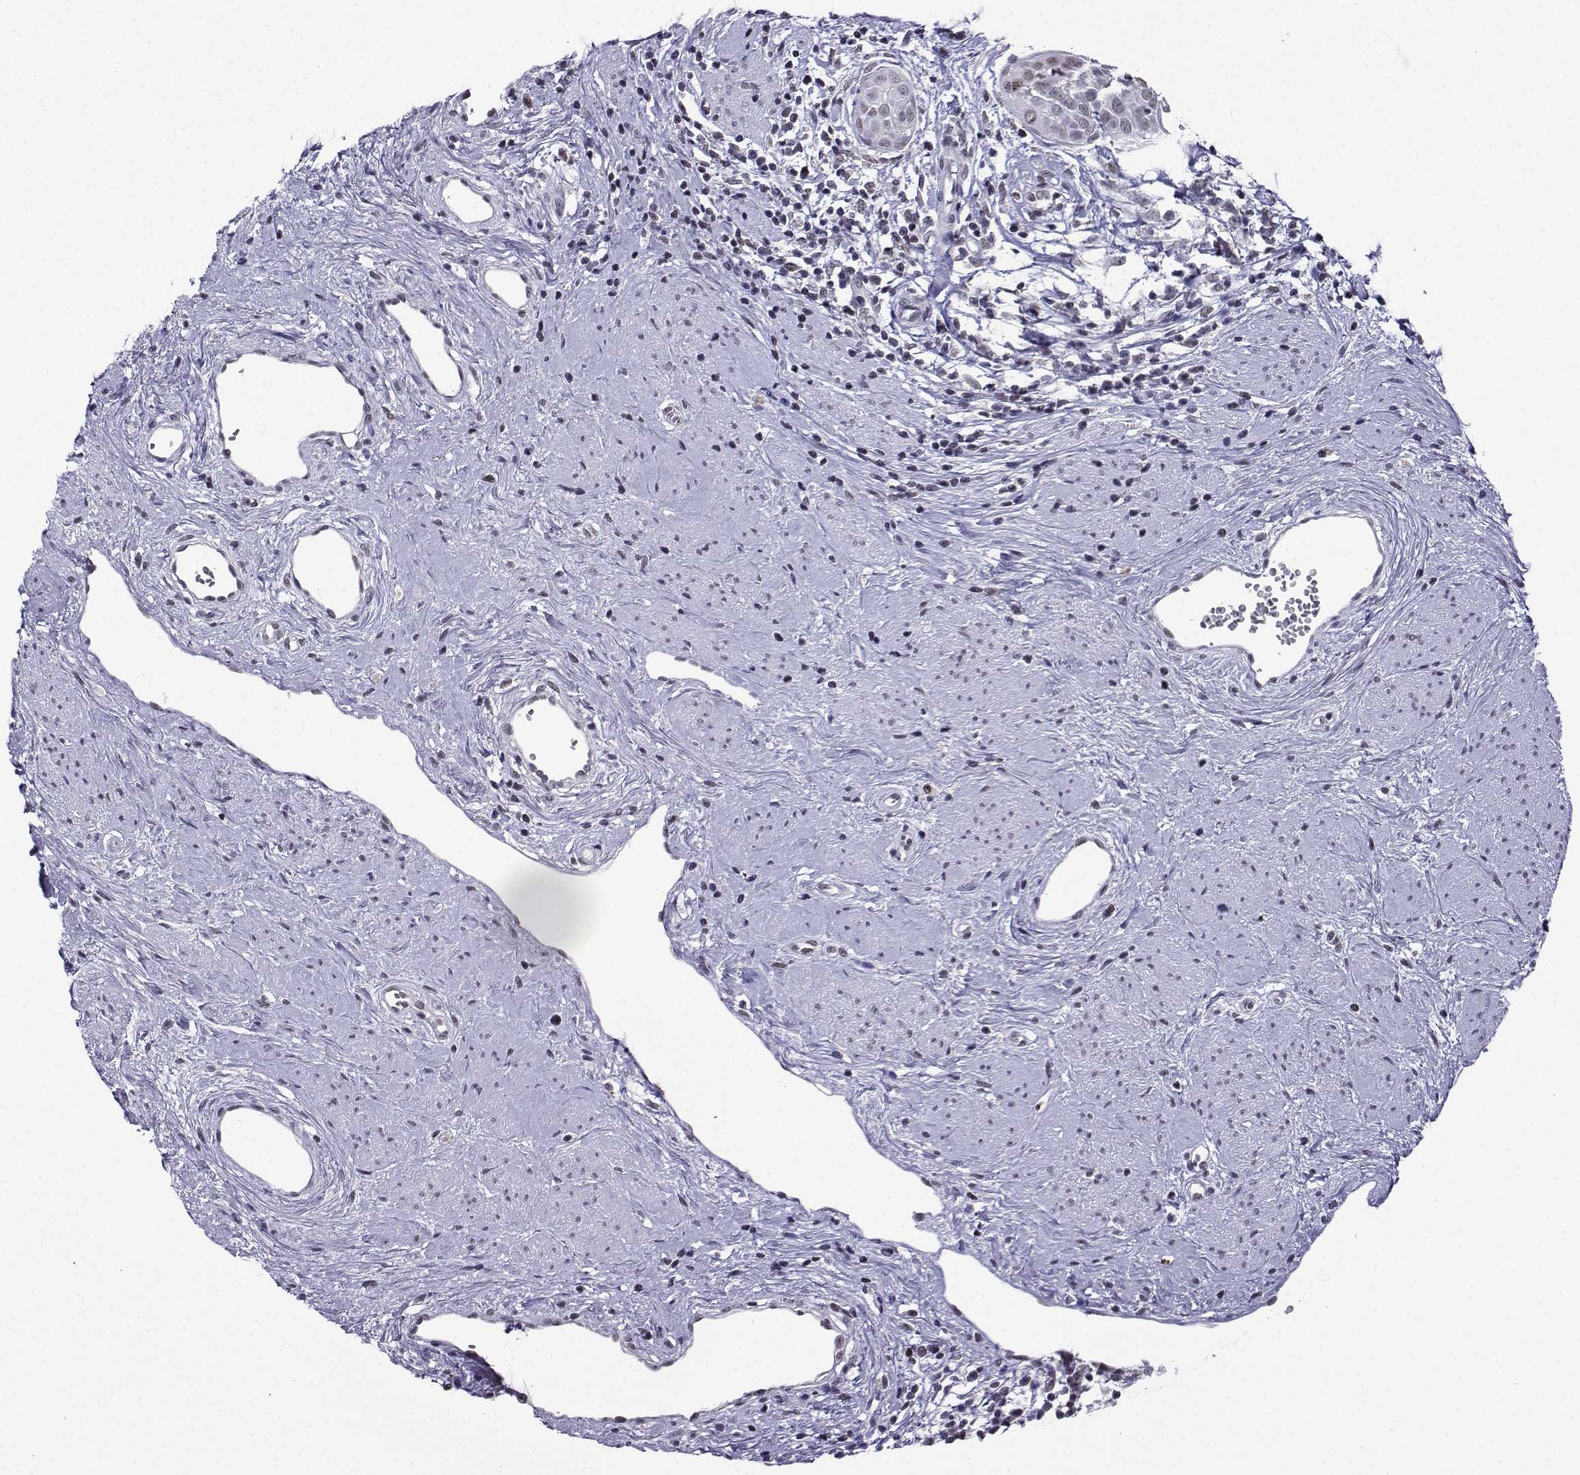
{"staining": {"intensity": "negative", "quantity": "none", "location": "none"}, "tissue": "cervical cancer", "cell_type": "Tumor cells", "image_type": "cancer", "snomed": [{"axis": "morphology", "description": "Squamous cell carcinoma, NOS"}, {"axis": "topography", "description": "Cervix"}], "caption": "Human squamous cell carcinoma (cervical) stained for a protein using IHC exhibits no staining in tumor cells.", "gene": "LRFN2", "patient": {"sex": "female", "age": 39}}